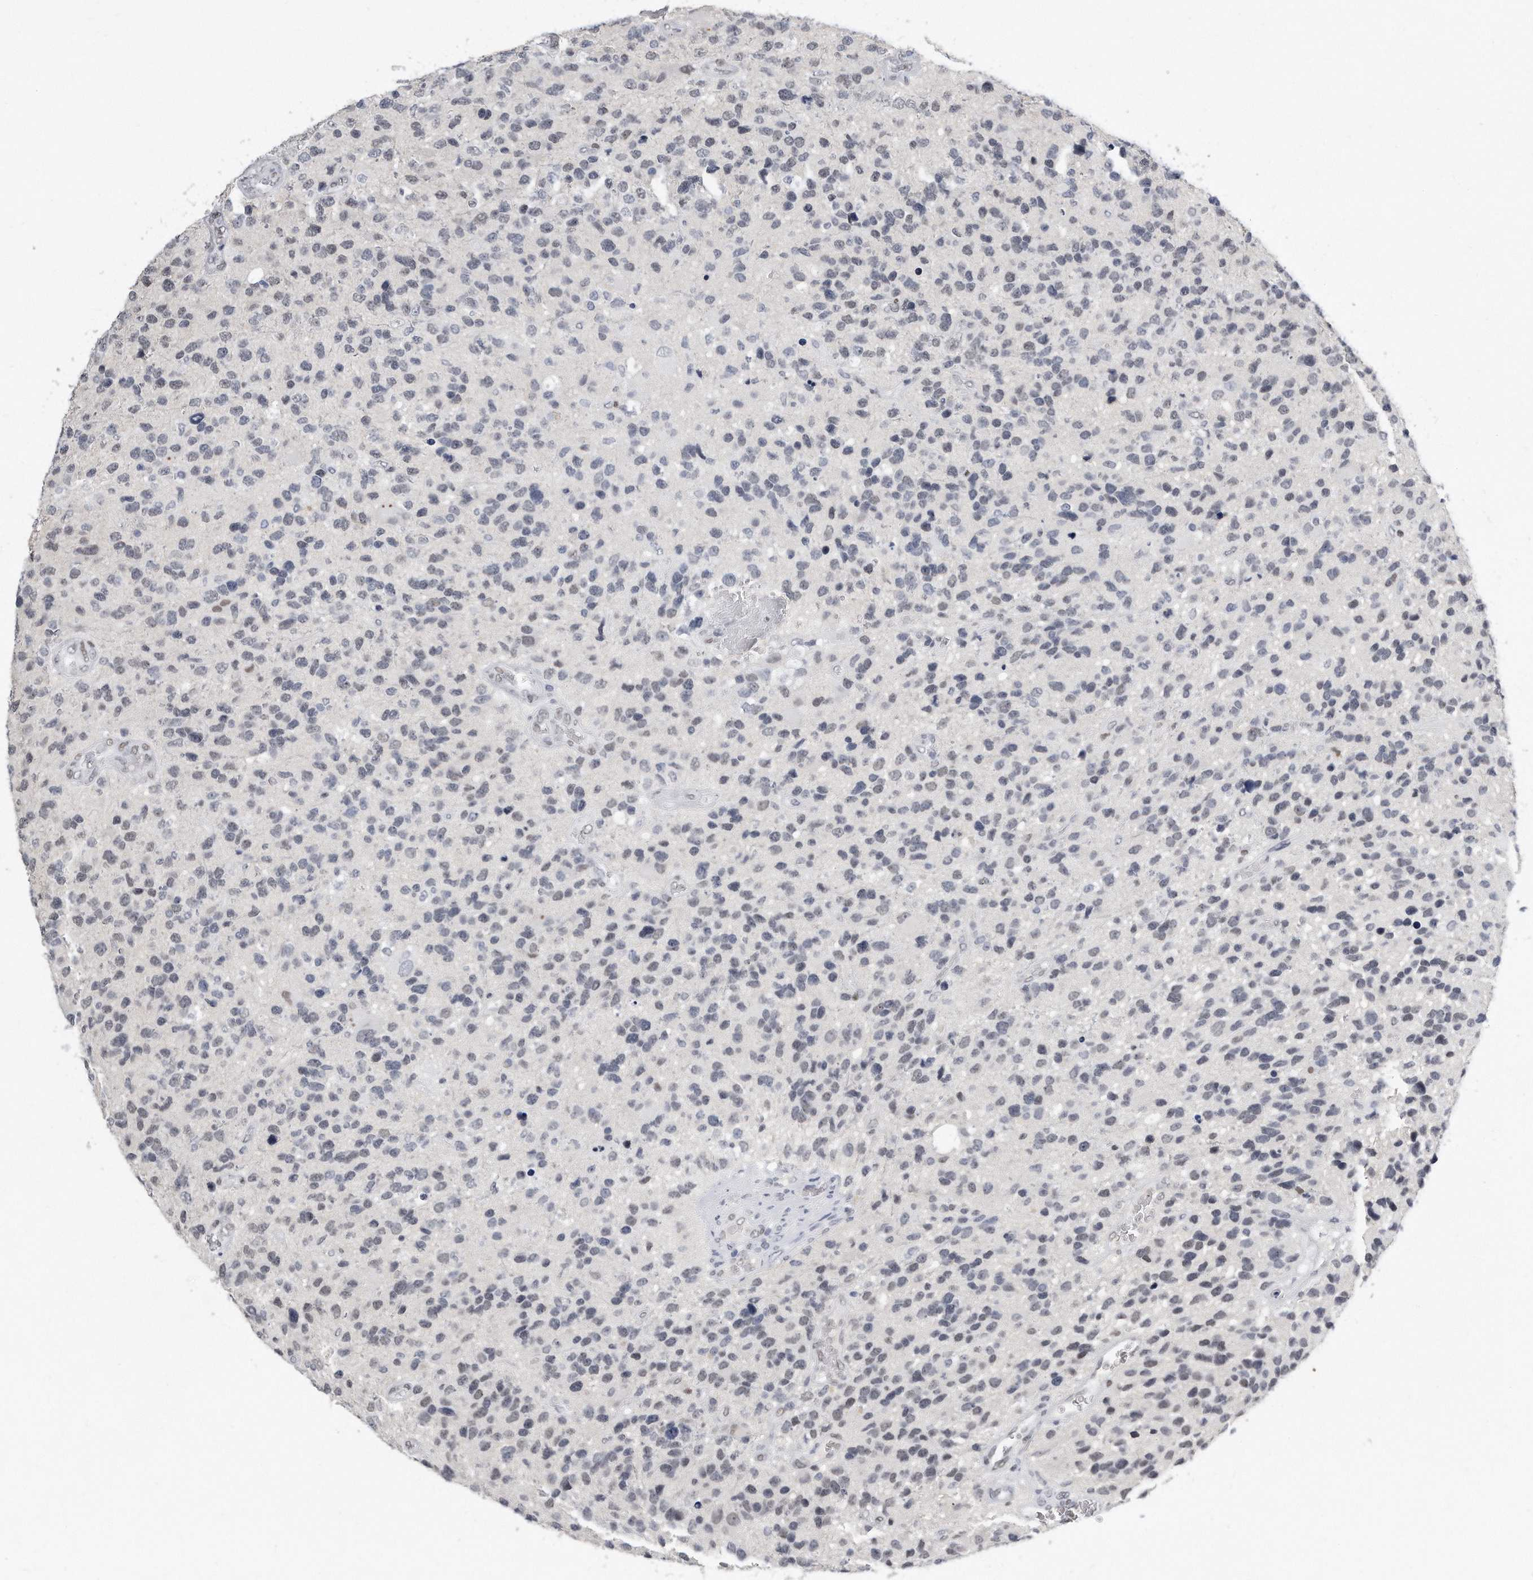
{"staining": {"intensity": "weak", "quantity": "<25%", "location": "nuclear"}, "tissue": "glioma", "cell_type": "Tumor cells", "image_type": "cancer", "snomed": [{"axis": "morphology", "description": "Glioma, malignant, High grade"}, {"axis": "topography", "description": "Brain"}], "caption": "Immunohistochemical staining of human glioma shows no significant expression in tumor cells.", "gene": "CTBP2", "patient": {"sex": "female", "age": 58}}